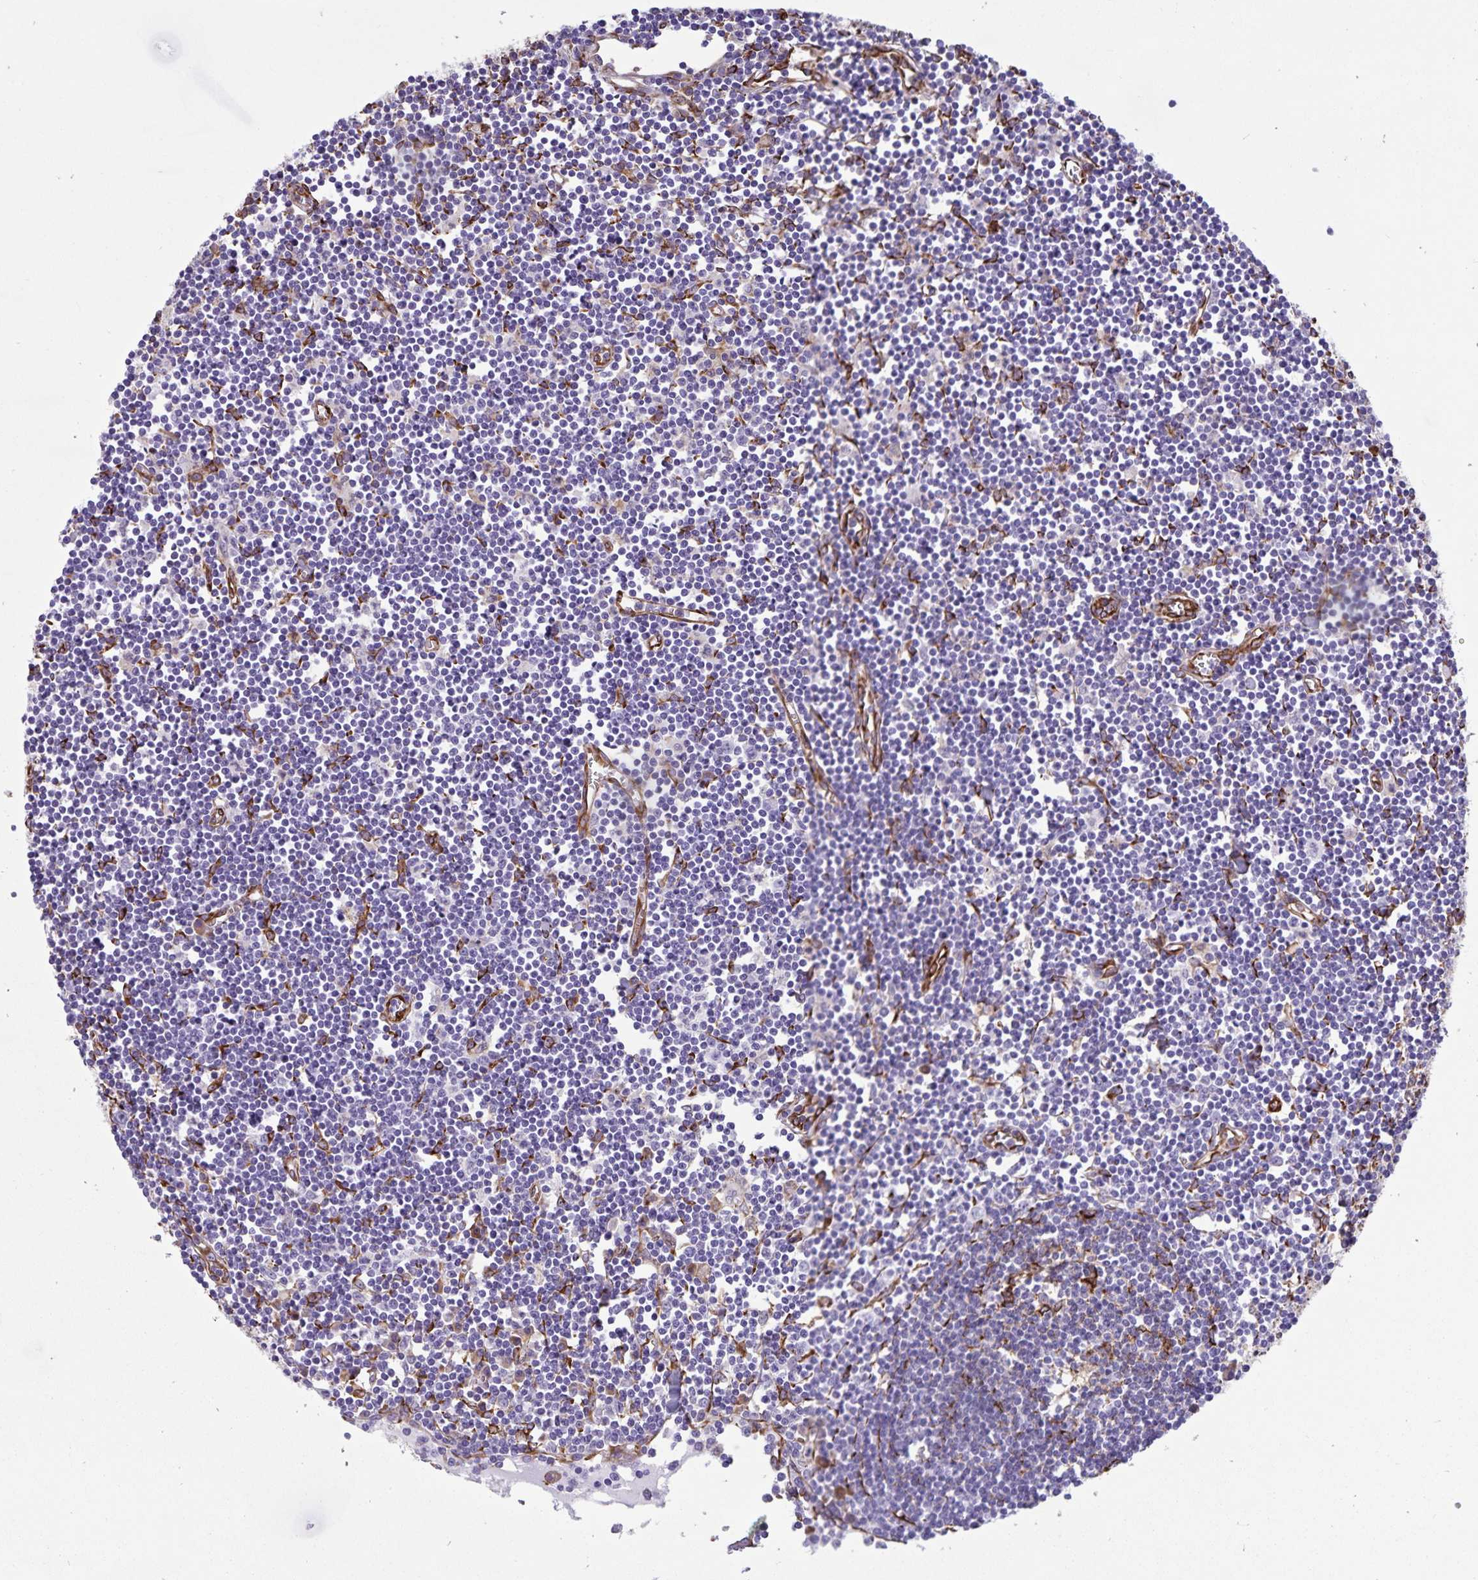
{"staining": {"intensity": "negative", "quantity": "none", "location": "none"}, "tissue": "lymph node", "cell_type": "Germinal center cells", "image_type": "normal", "snomed": [{"axis": "morphology", "description": "Normal tissue, NOS"}, {"axis": "topography", "description": "Lymph node"}], "caption": "Lymph node stained for a protein using IHC exhibits no expression germinal center cells.", "gene": "RCN1", "patient": {"sex": "female", "age": 65}}